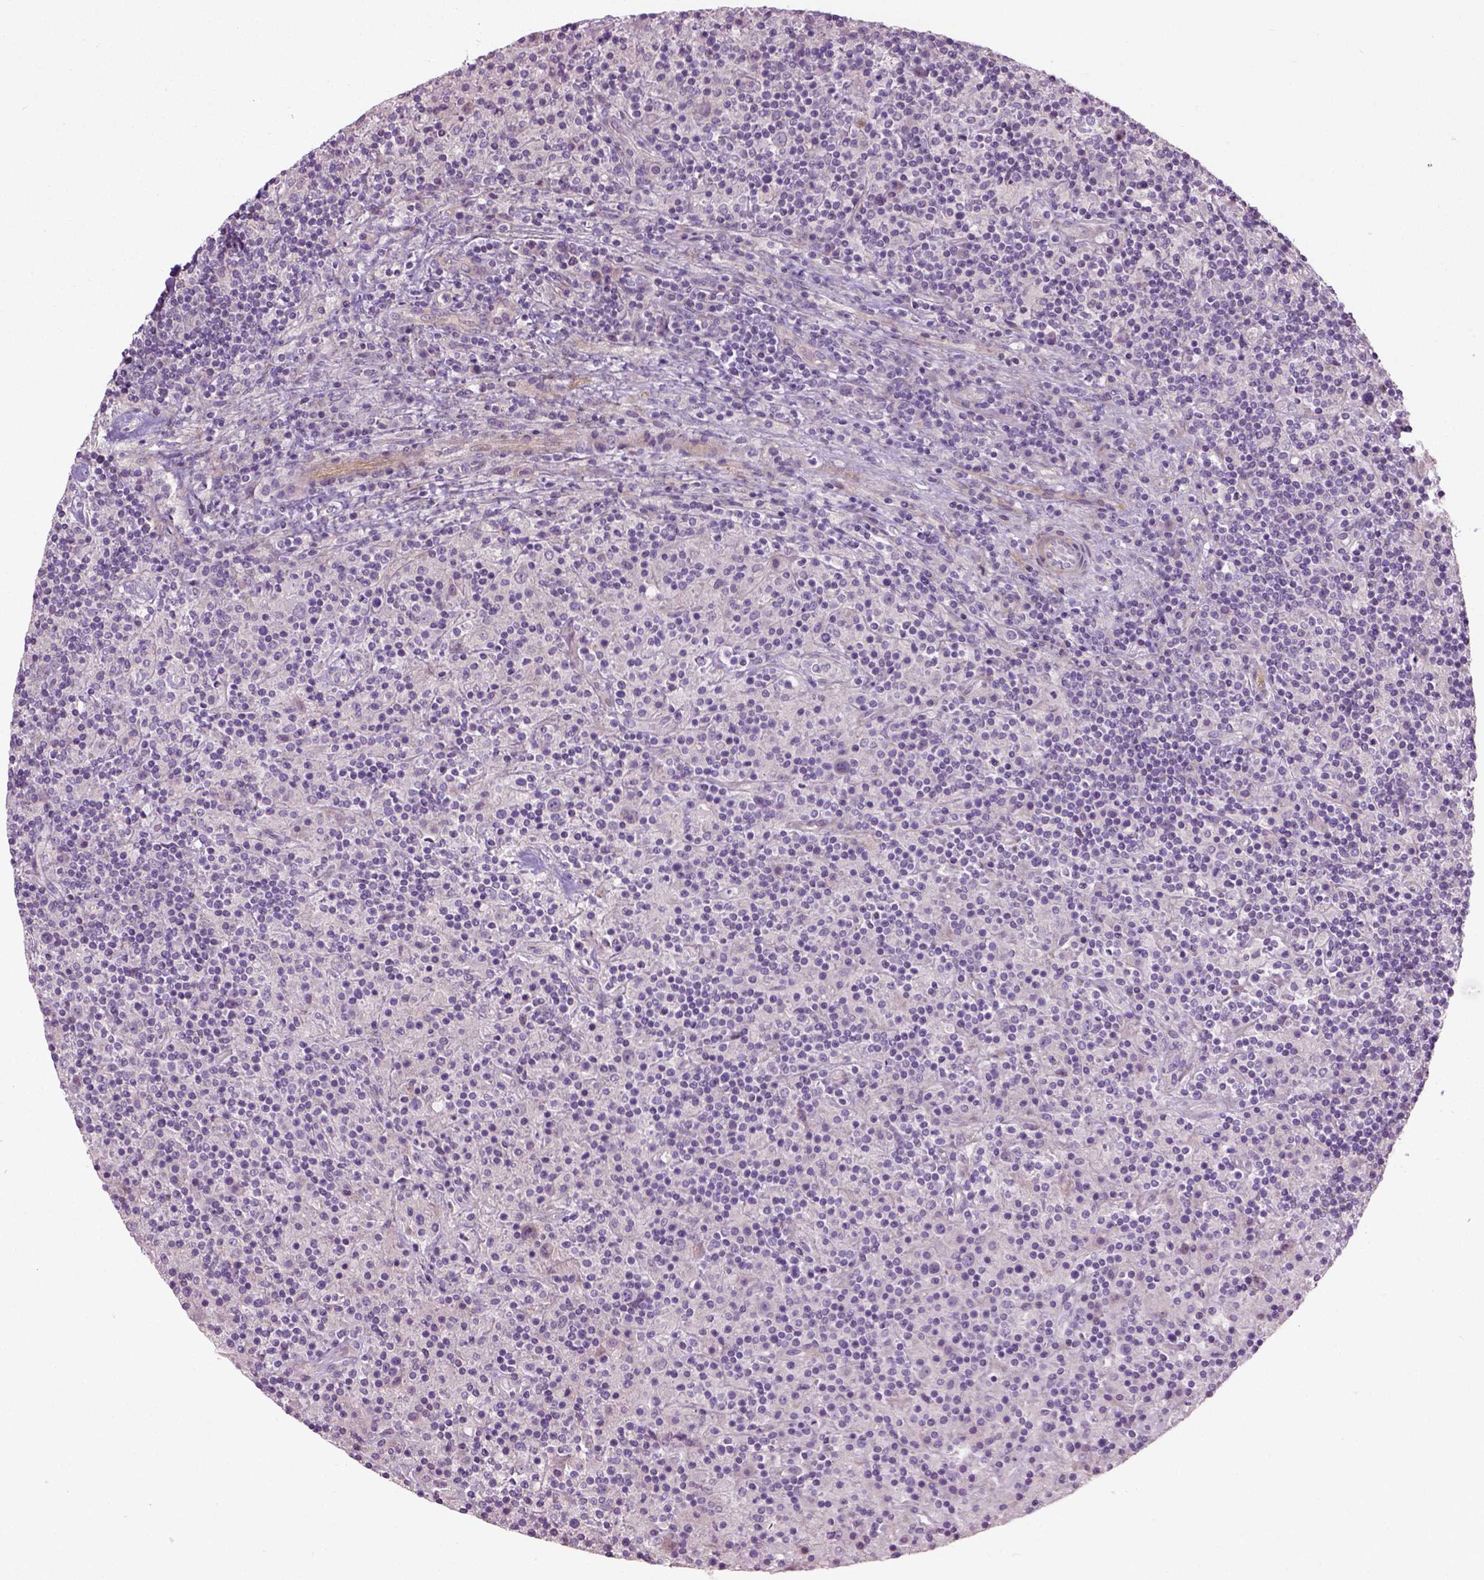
{"staining": {"intensity": "negative", "quantity": "none", "location": "none"}, "tissue": "lymphoma", "cell_type": "Tumor cells", "image_type": "cancer", "snomed": [{"axis": "morphology", "description": "Hodgkin's disease, NOS"}, {"axis": "topography", "description": "Lymph node"}], "caption": "Lymphoma was stained to show a protein in brown. There is no significant positivity in tumor cells. (DAB IHC, high magnification).", "gene": "PKP3", "patient": {"sex": "male", "age": 70}}